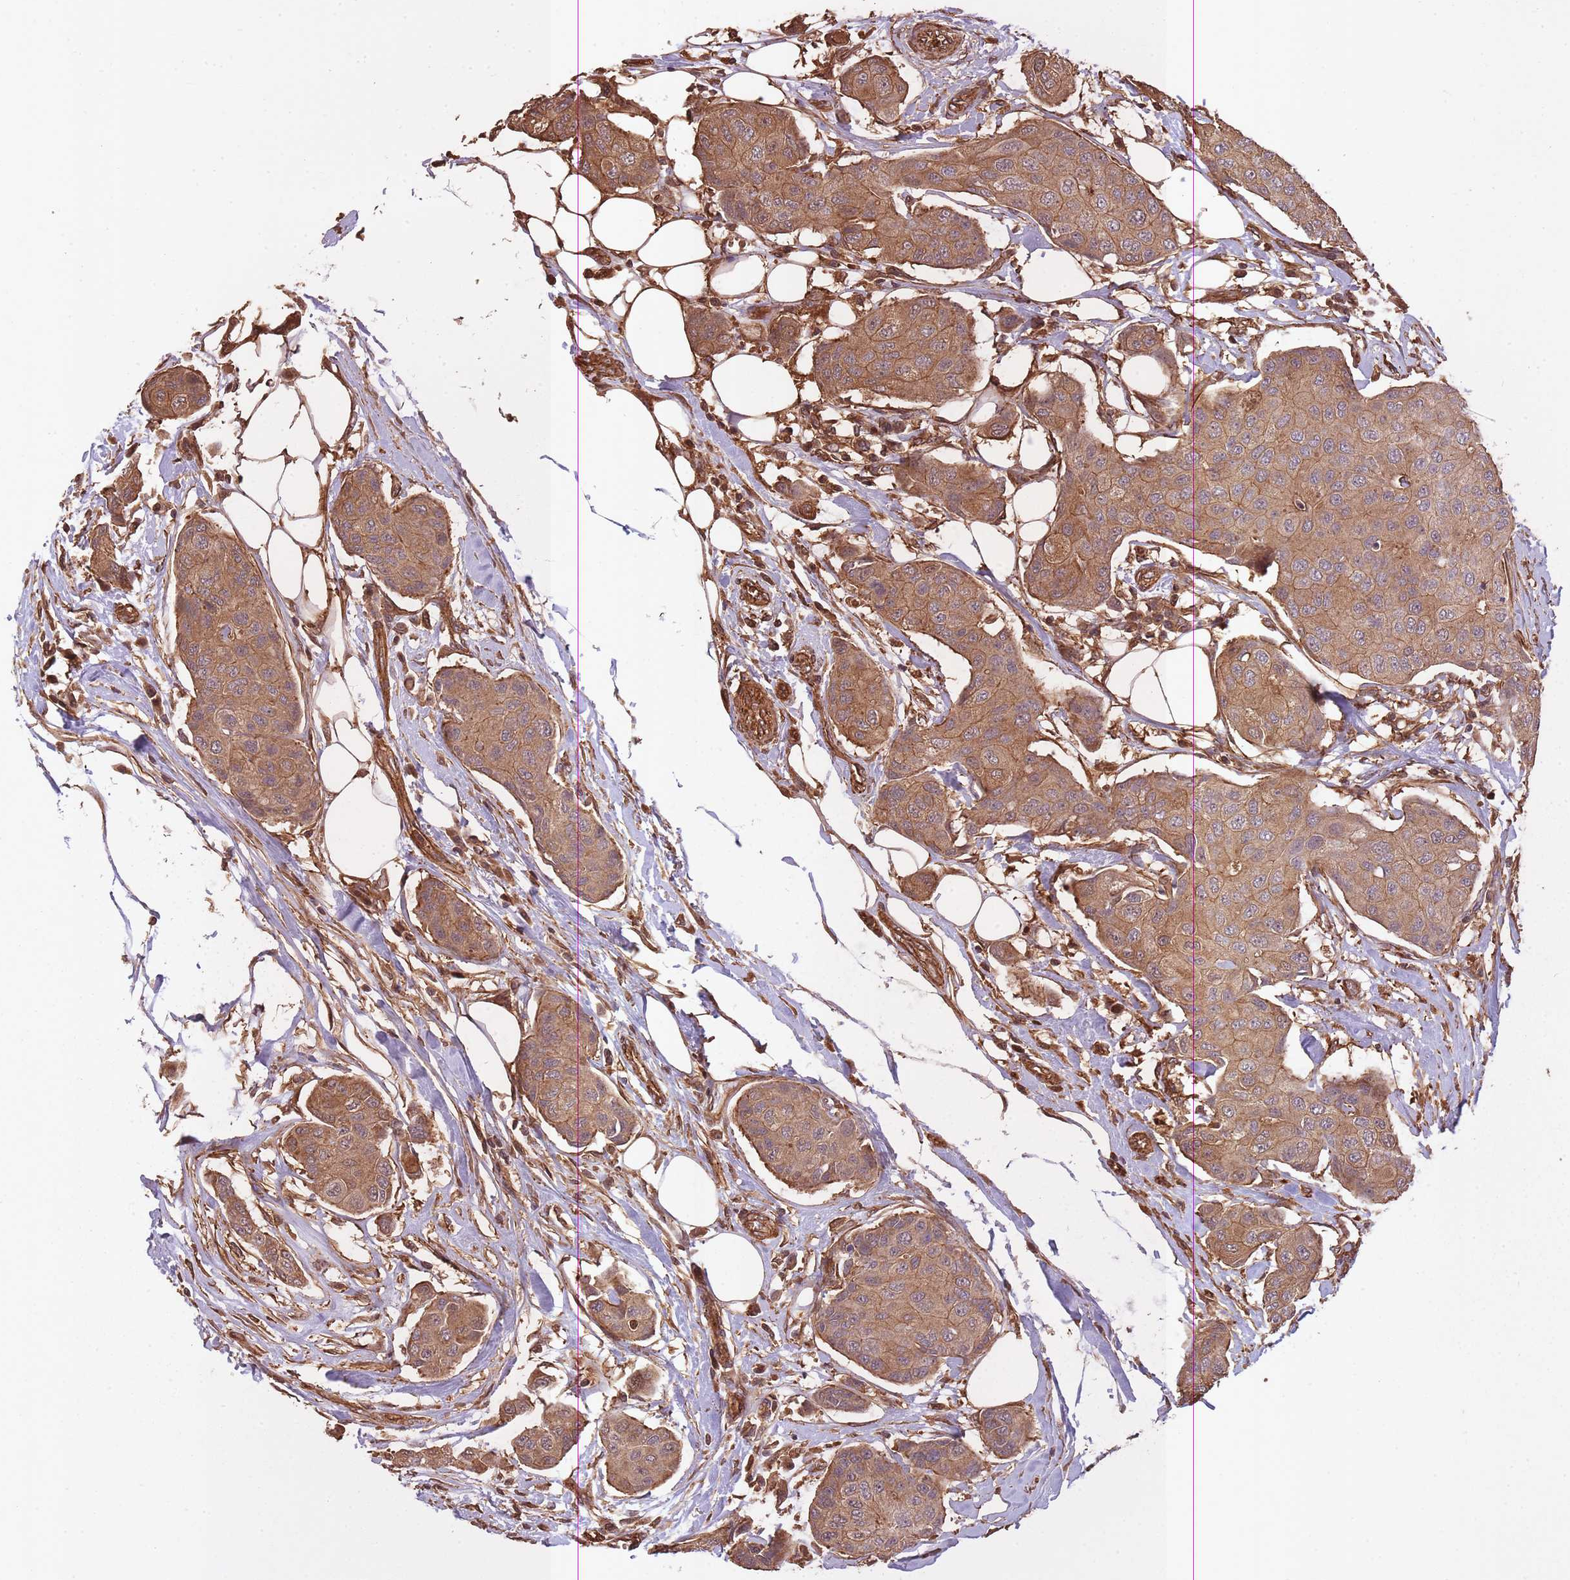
{"staining": {"intensity": "moderate", "quantity": ">75%", "location": "cytoplasmic/membranous"}, "tissue": "breast cancer", "cell_type": "Tumor cells", "image_type": "cancer", "snomed": [{"axis": "morphology", "description": "Duct carcinoma"}, {"axis": "topography", "description": "Breast"}, {"axis": "topography", "description": "Lymph node"}], "caption": "A photomicrograph showing moderate cytoplasmic/membranous staining in approximately >75% of tumor cells in breast invasive ductal carcinoma, as visualized by brown immunohistochemical staining.", "gene": "ARMH3", "patient": {"sex": "female", "age": 80}}